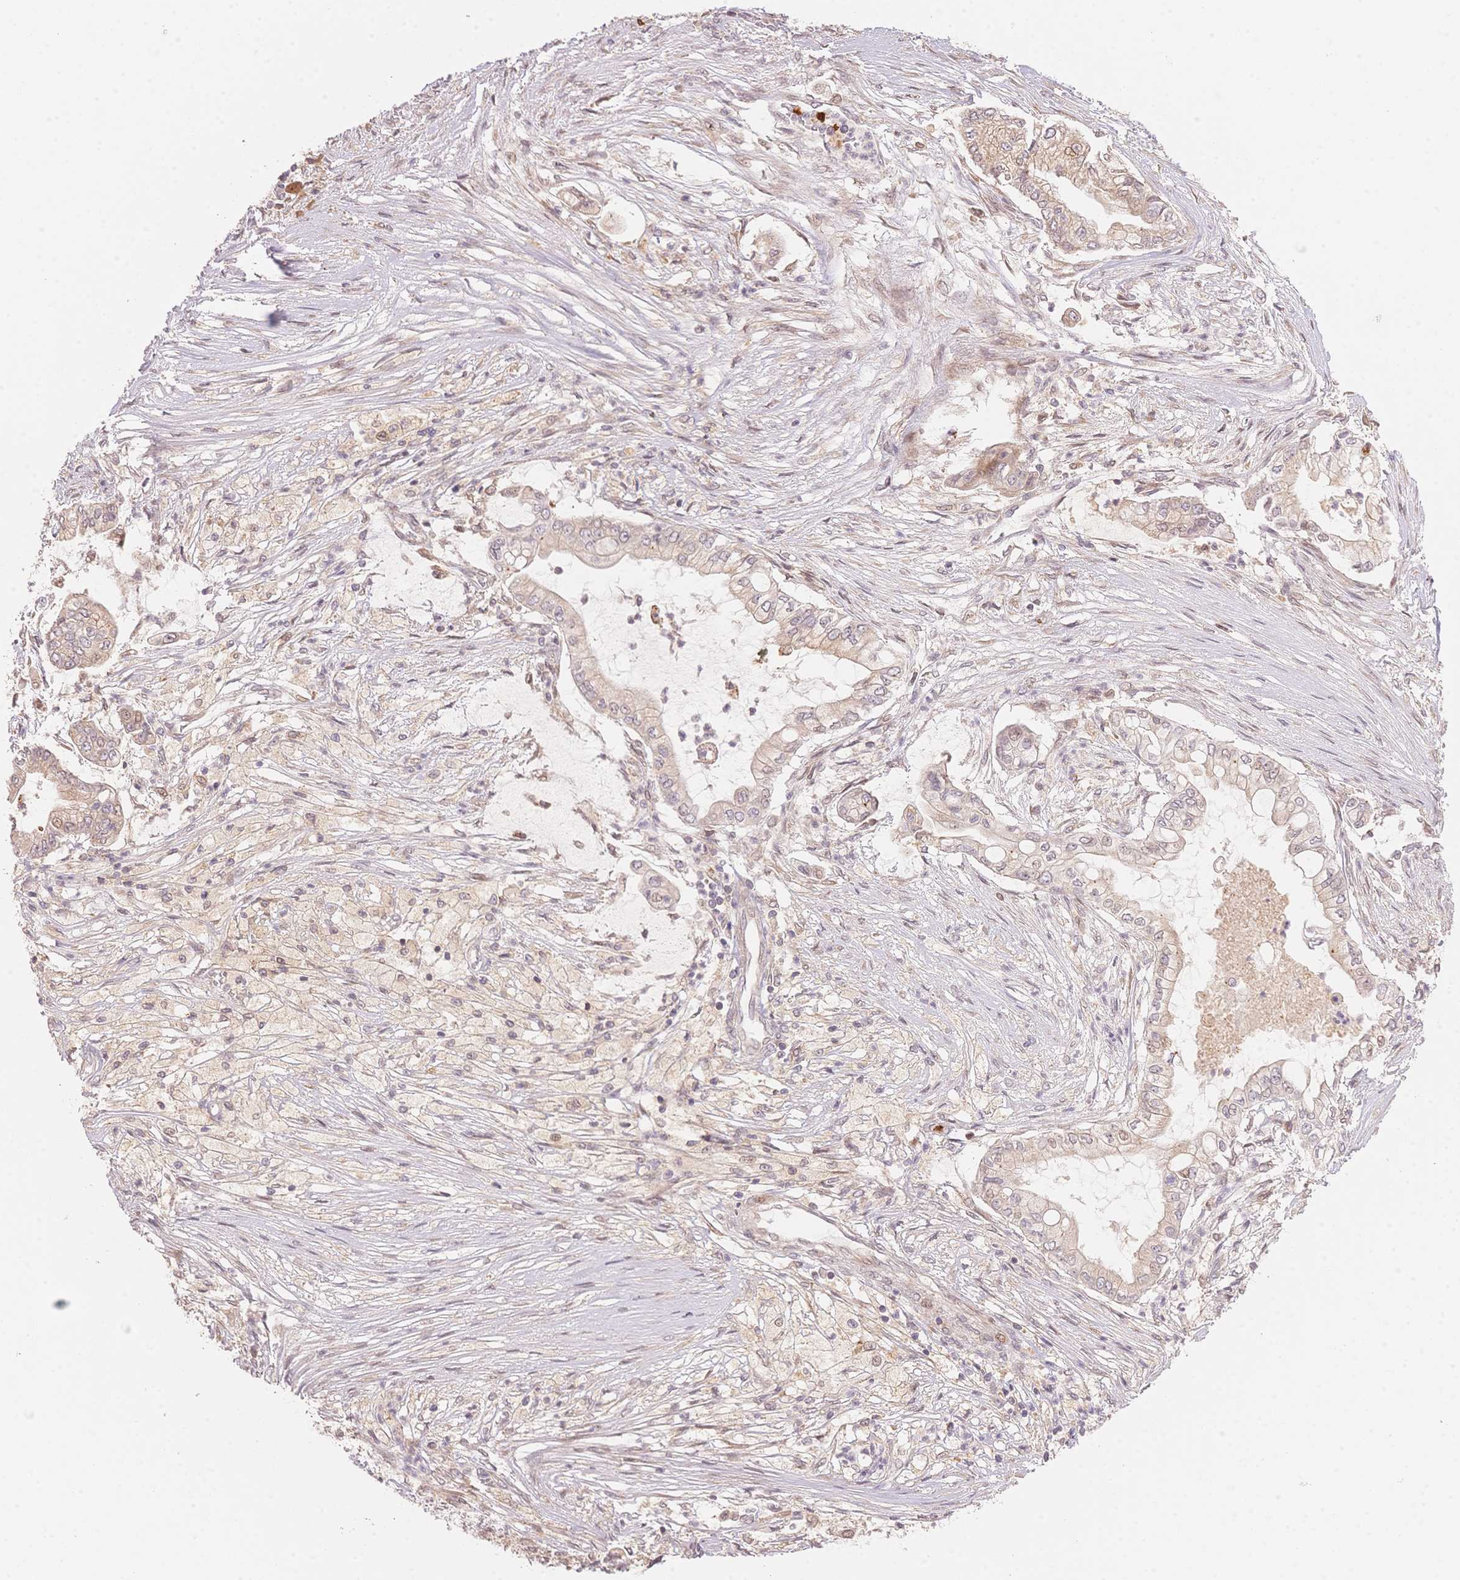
{"staining": {"intensity": "weak", "quantity": "<25%", "location": "cytoplasmic/membranous"}, "tissue": "pancreatic cancer", "cell_type": "Tumor cells", "image_type": "cancer", "snomed": [{"axis": "morphology", "description": "Adenocarcinoma, NOS"}, {"axis": "topography", "description": "Pancreas"}], "caption": "Pancreatic cancer (adenocarcinoma) stained for a protein using immunohistochemistry (IHC) reveals no expression tumor cells.", "gene": "STK39", "patient": {"sex": "female", "age": 69}}